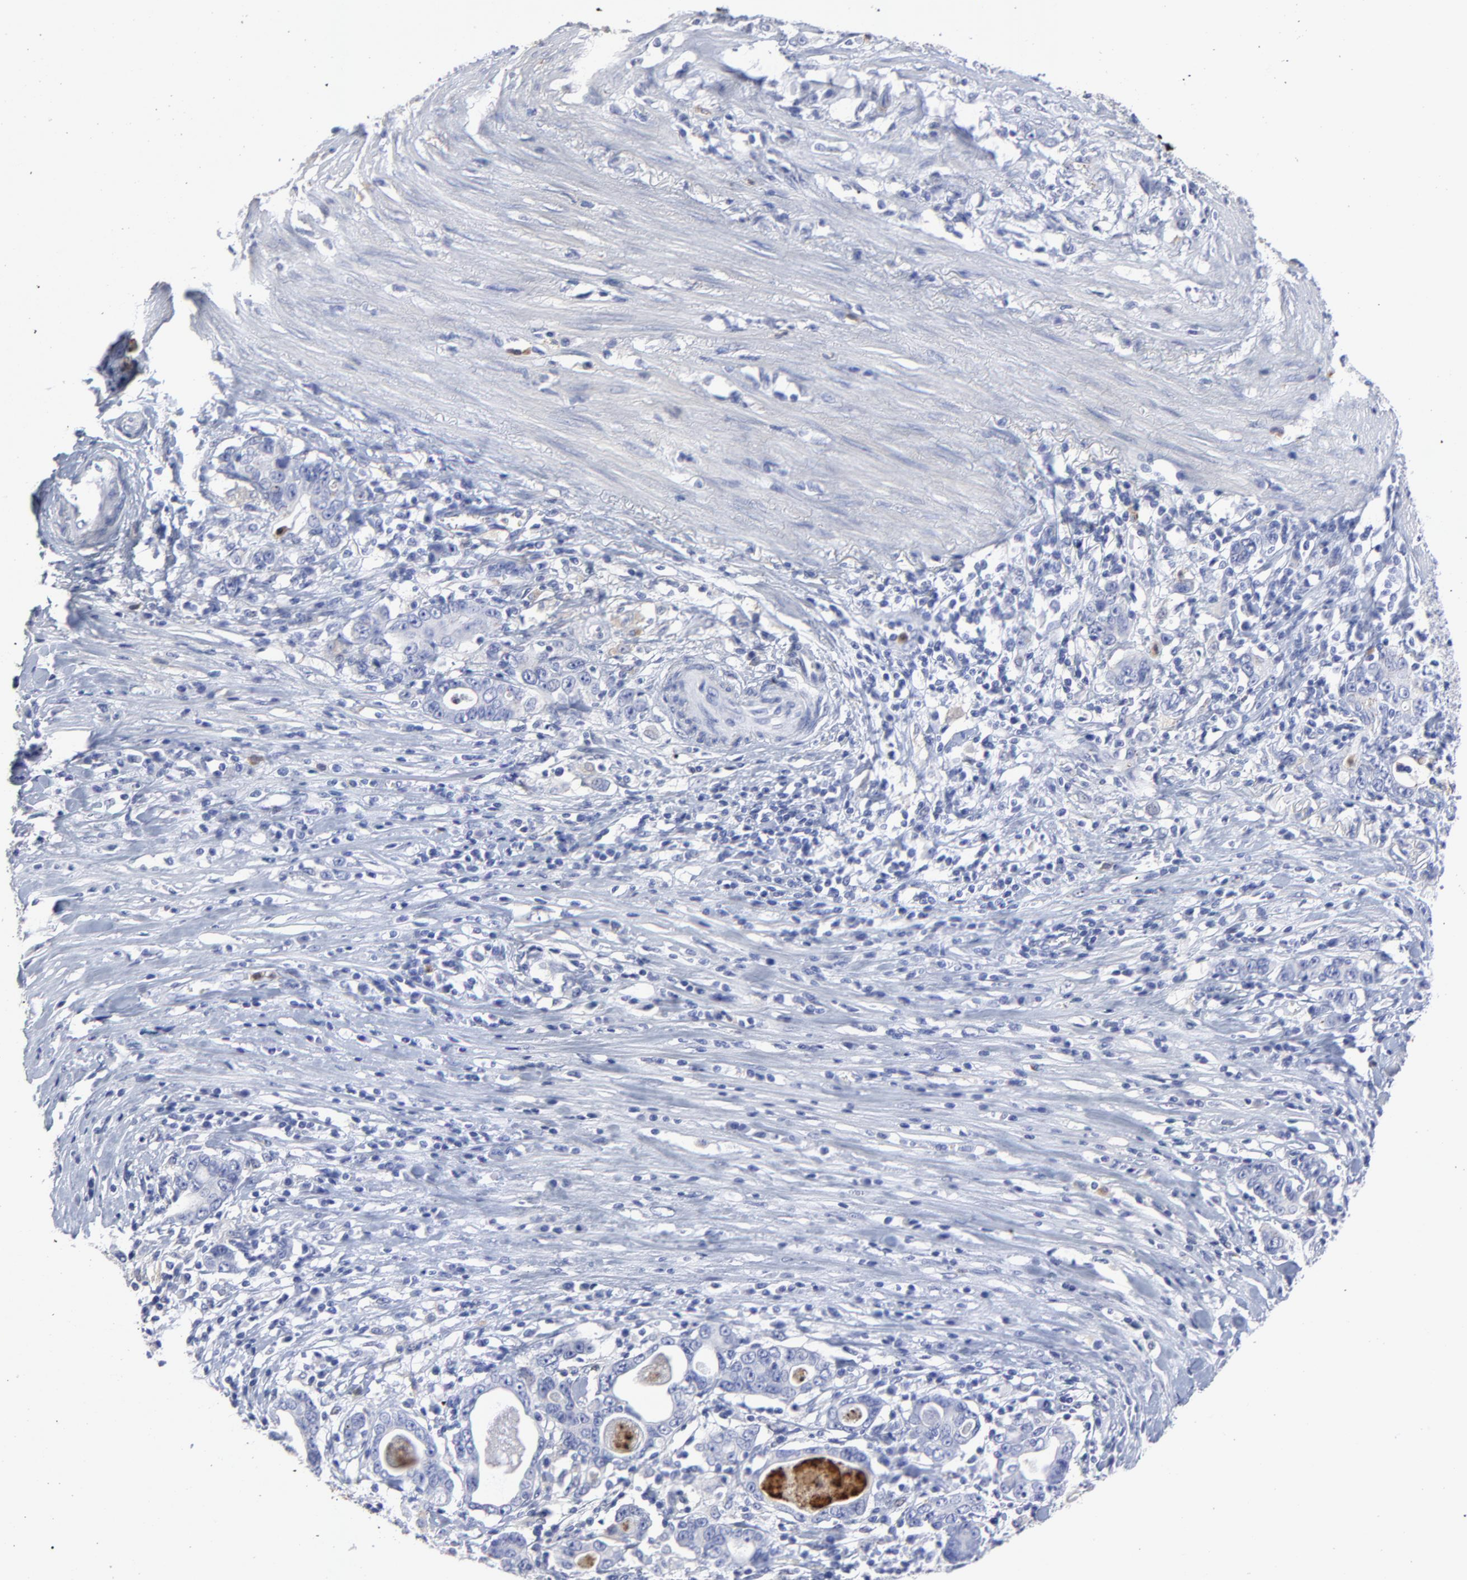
{"staining": {"intensity": "negative", "quantity": "none", "location": "none"}, "tissue": "stomach cancer", "cell_type": "Tumor cells", "image_type": "cancer", "snomed": [{"axis": "morphology", "description": "Adenocarcinoma, NOS"}, {"axis": "topography", "description": "Stomach, lower"}], "caption": "Image shows no protein expression in tumor cells of stomach cancer (adenocarcinoma) tissue.", "gene": "SMARCA1", "patient": {"sex": "female", "age": 72}}